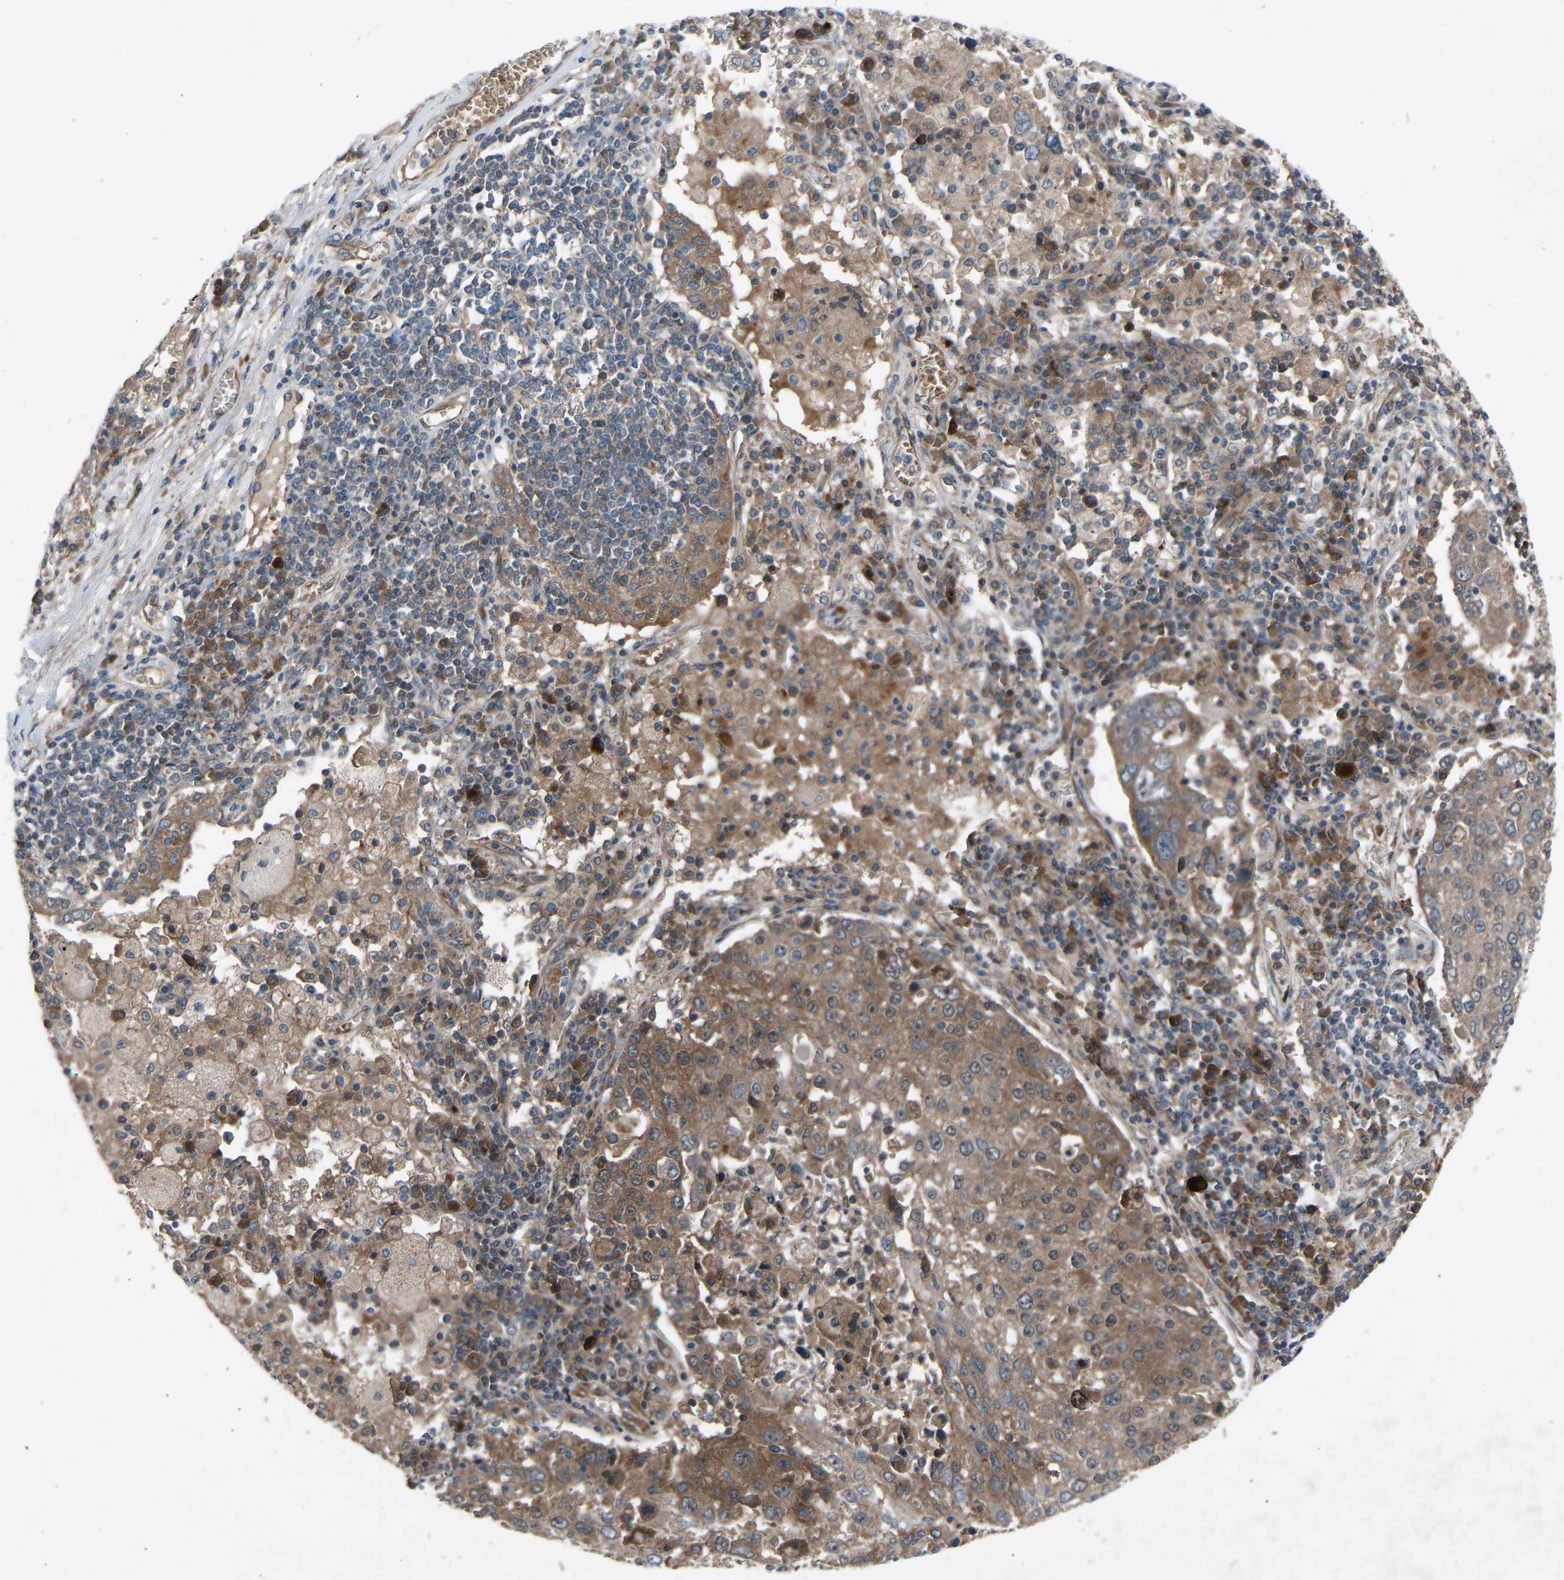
{"staining": {"intensity": "moderate", "quantity": ">75%", "location": "cytoplasmic/membranous"}, "tissue": "lung cancer", "cell_type": "Tumor cells", "image_type": "cancer", "snomed": [{"axis": "morphology", "description": "Squamous cell carcinoma, NOS"}, {"axis": "topography", "description": "Lung"}], "caption": "The photomicrograph exhibits immunohistochemical staining of lung squamous cell carcinoma. There is moderate cytoplasmic/membranous positivity is seen in approximately >75% of tumor cells. The protein is stained brown, and the nuclei are stained in blue (DAB IHC with brightfield microscopy, high magnification).", "gene": "GAS2L1", "patient": {"sex": "male", "age": 65}}